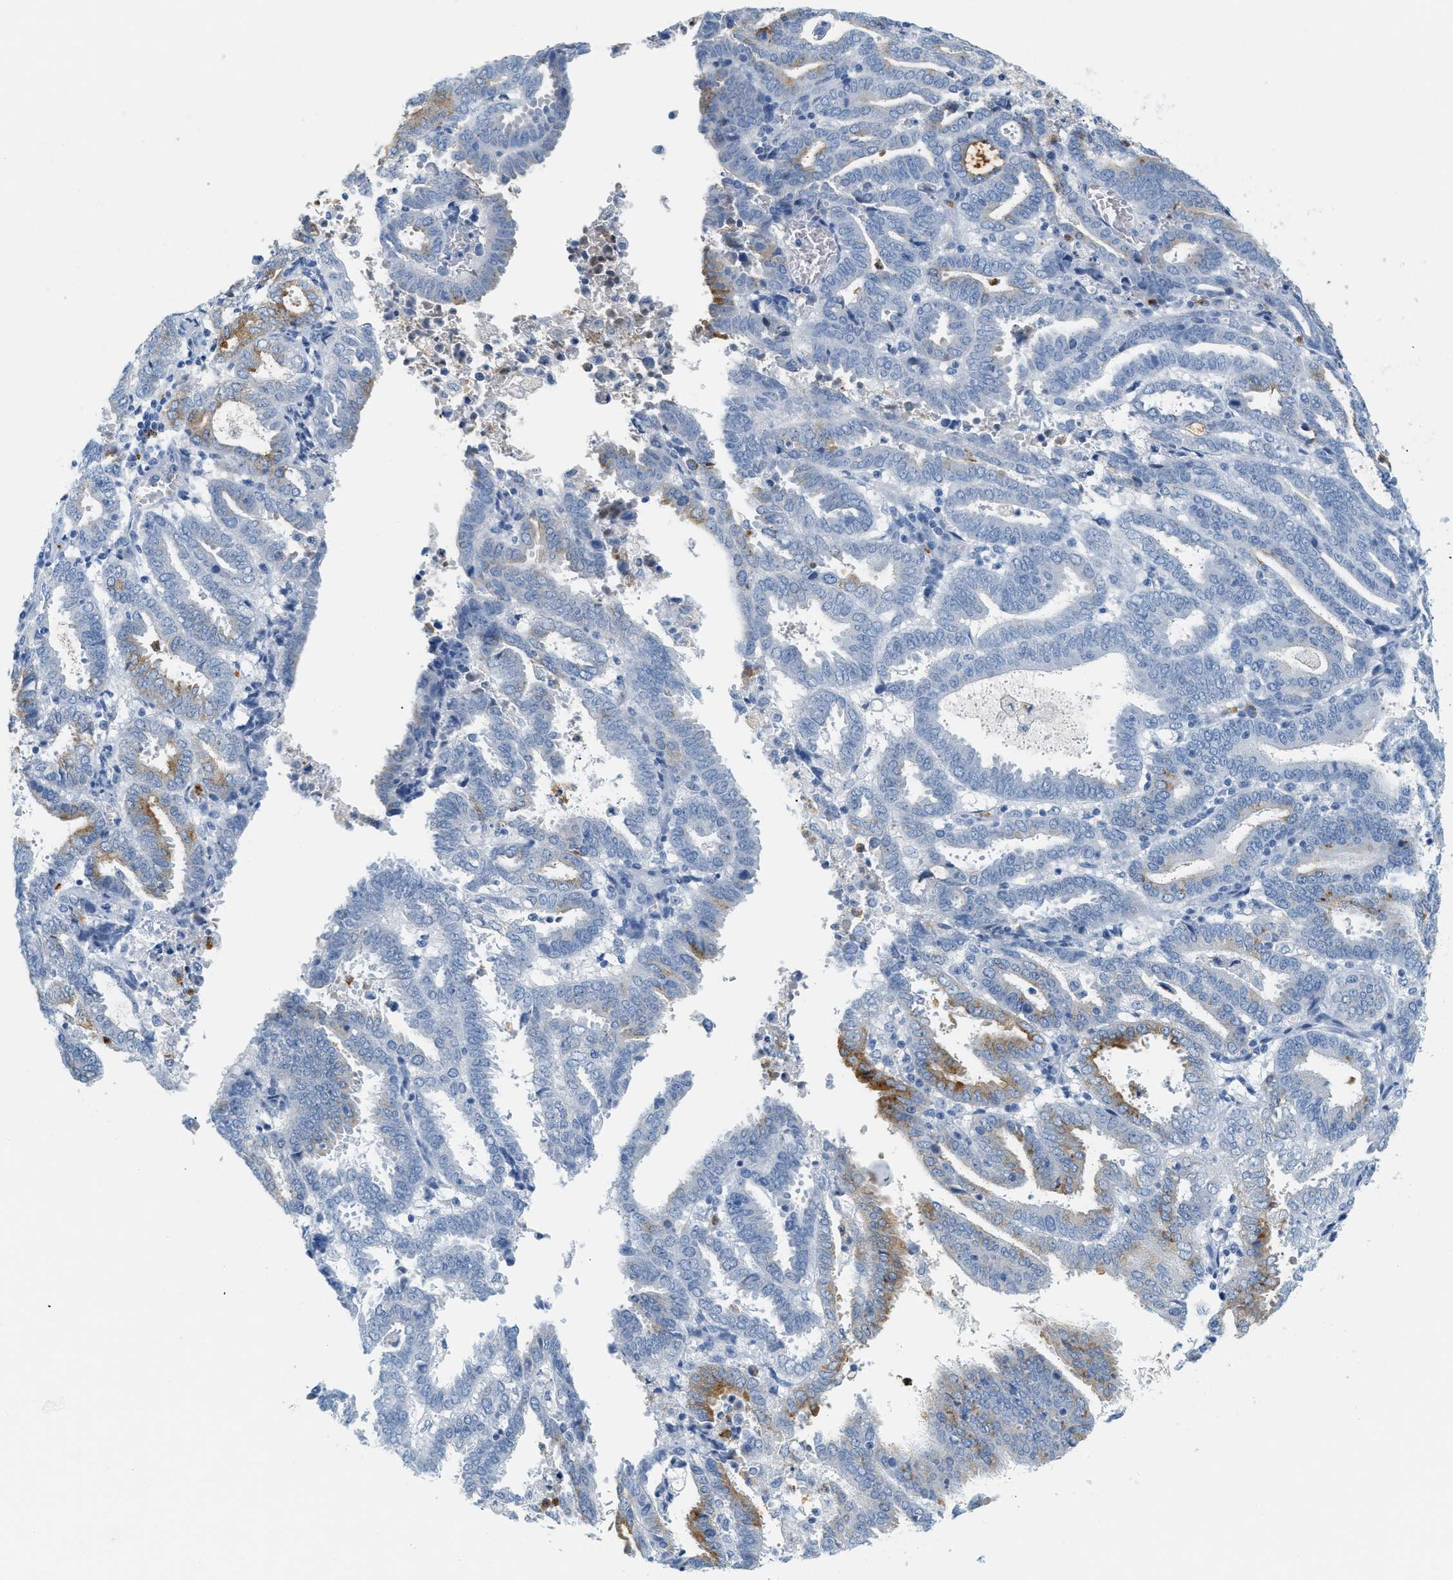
{"staining": {"intensity": "negative", "quantity": "none", "location": "none"}, "tissue": "endometrial cancer", "cell_type": "Tumor cells", "image_type": "cancer", "snomed": [{"axis": "morphology", "description": "Adenocarcinoma, NOS"}, {"axis": "topography", "description": "Uterus"}], "caption": "A photomicrograph of human adenocarcinoma (endometrial) is negative for staining in tumor cells.", "gene": "LCN2", "patient": {"sex": "female", "age": 83}}